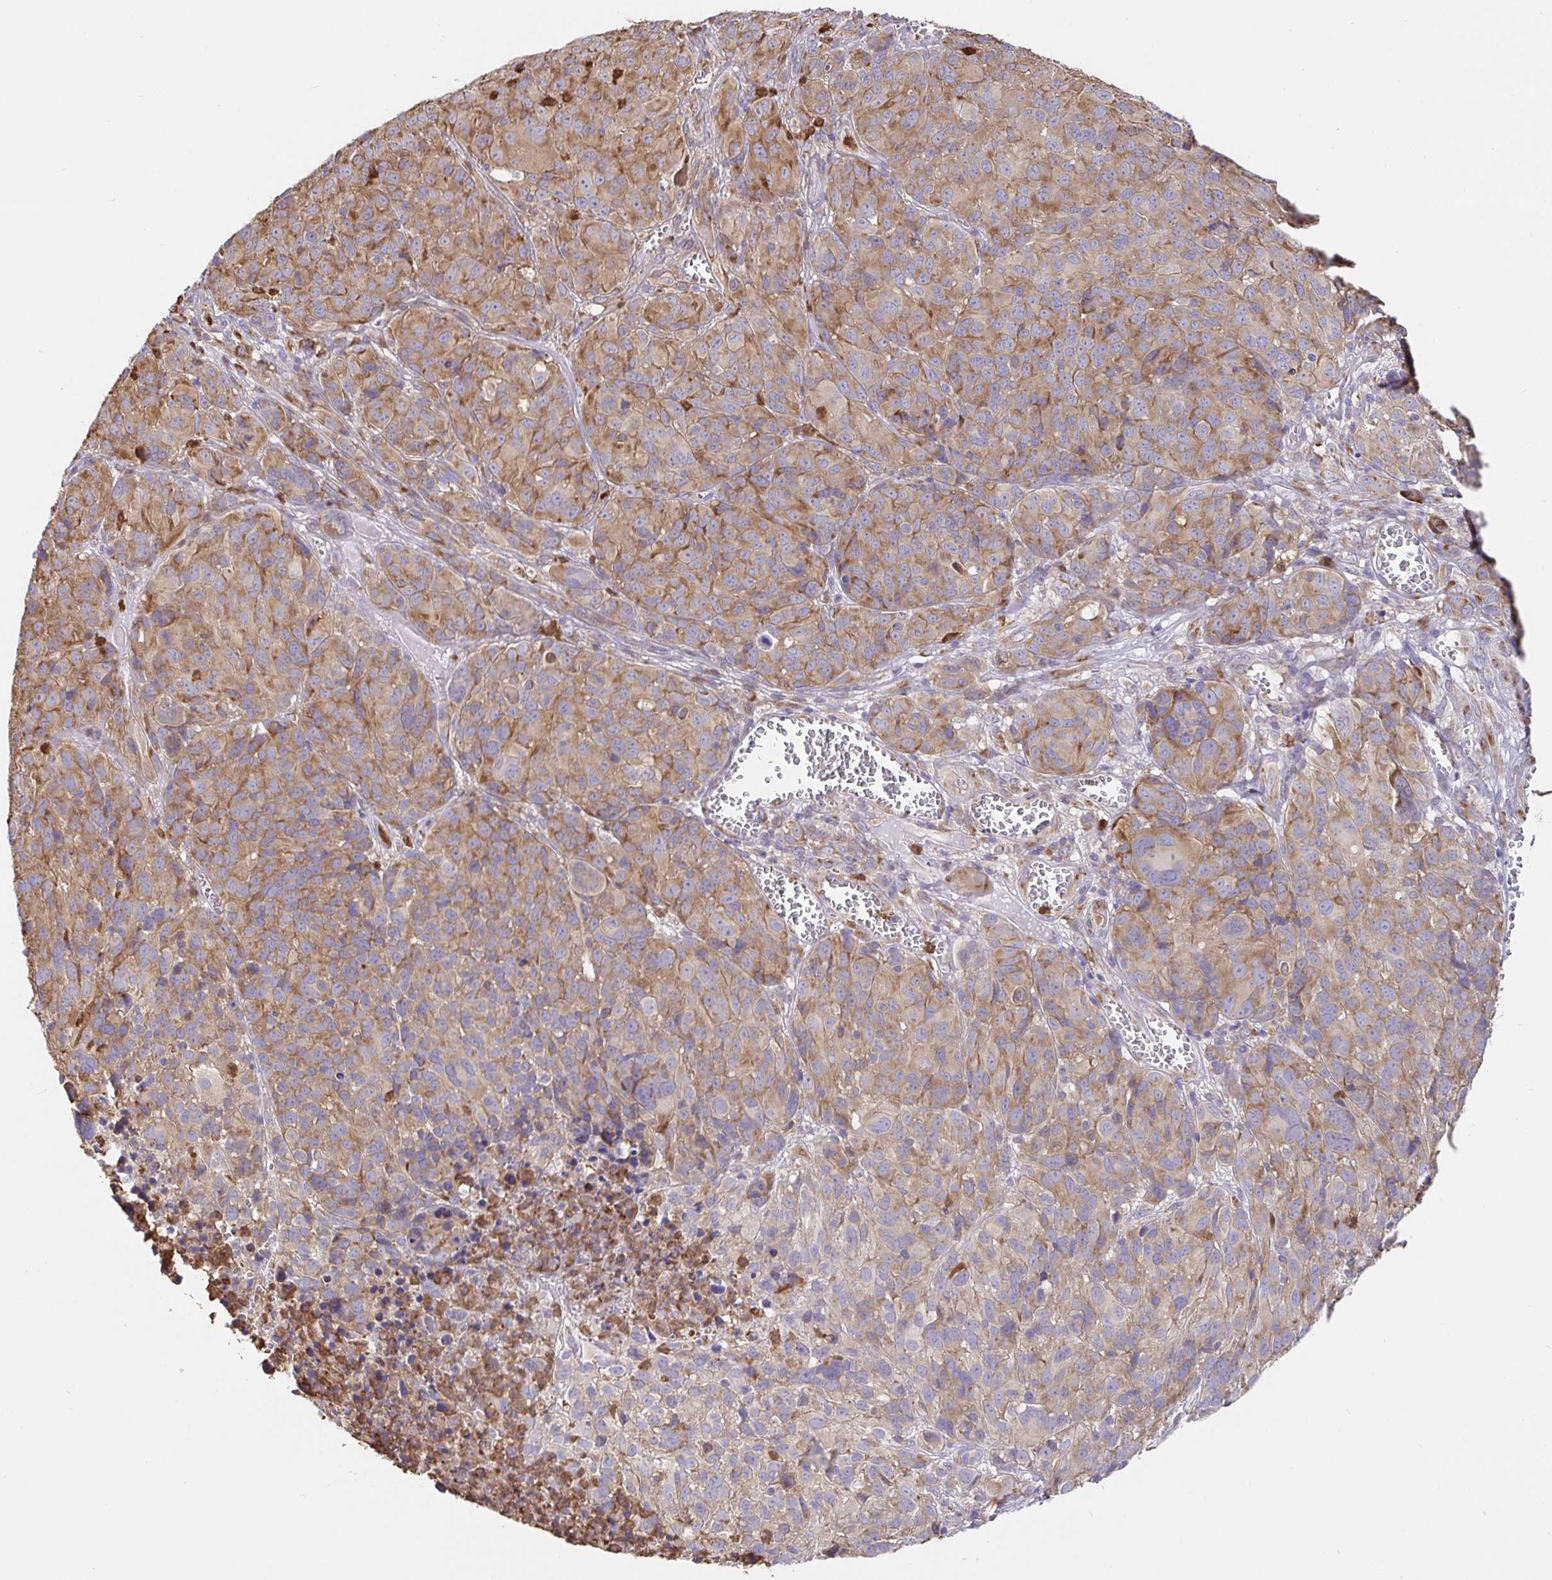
{"staining": {"intensity": "moderate", "quantity": ">75%", "location": "cytoplasmic/membranous"}, "tissue": "melanoma", "cell_type": "Tumor cells", "image_type": "cancer", "snomed": [{"axis": "morphology", "description": "Malignant melanoma, NOS"}, {"axis": "topography", "description": "Skin"}], "caption": "A medium amount of moderate cytoplasmic/membranous positivity is appreciated in approximately >75% of tumor cells in malignant melanoma tissue.", "gene": "PDPK1", "patient": {"sex": "male", "age": 51}}